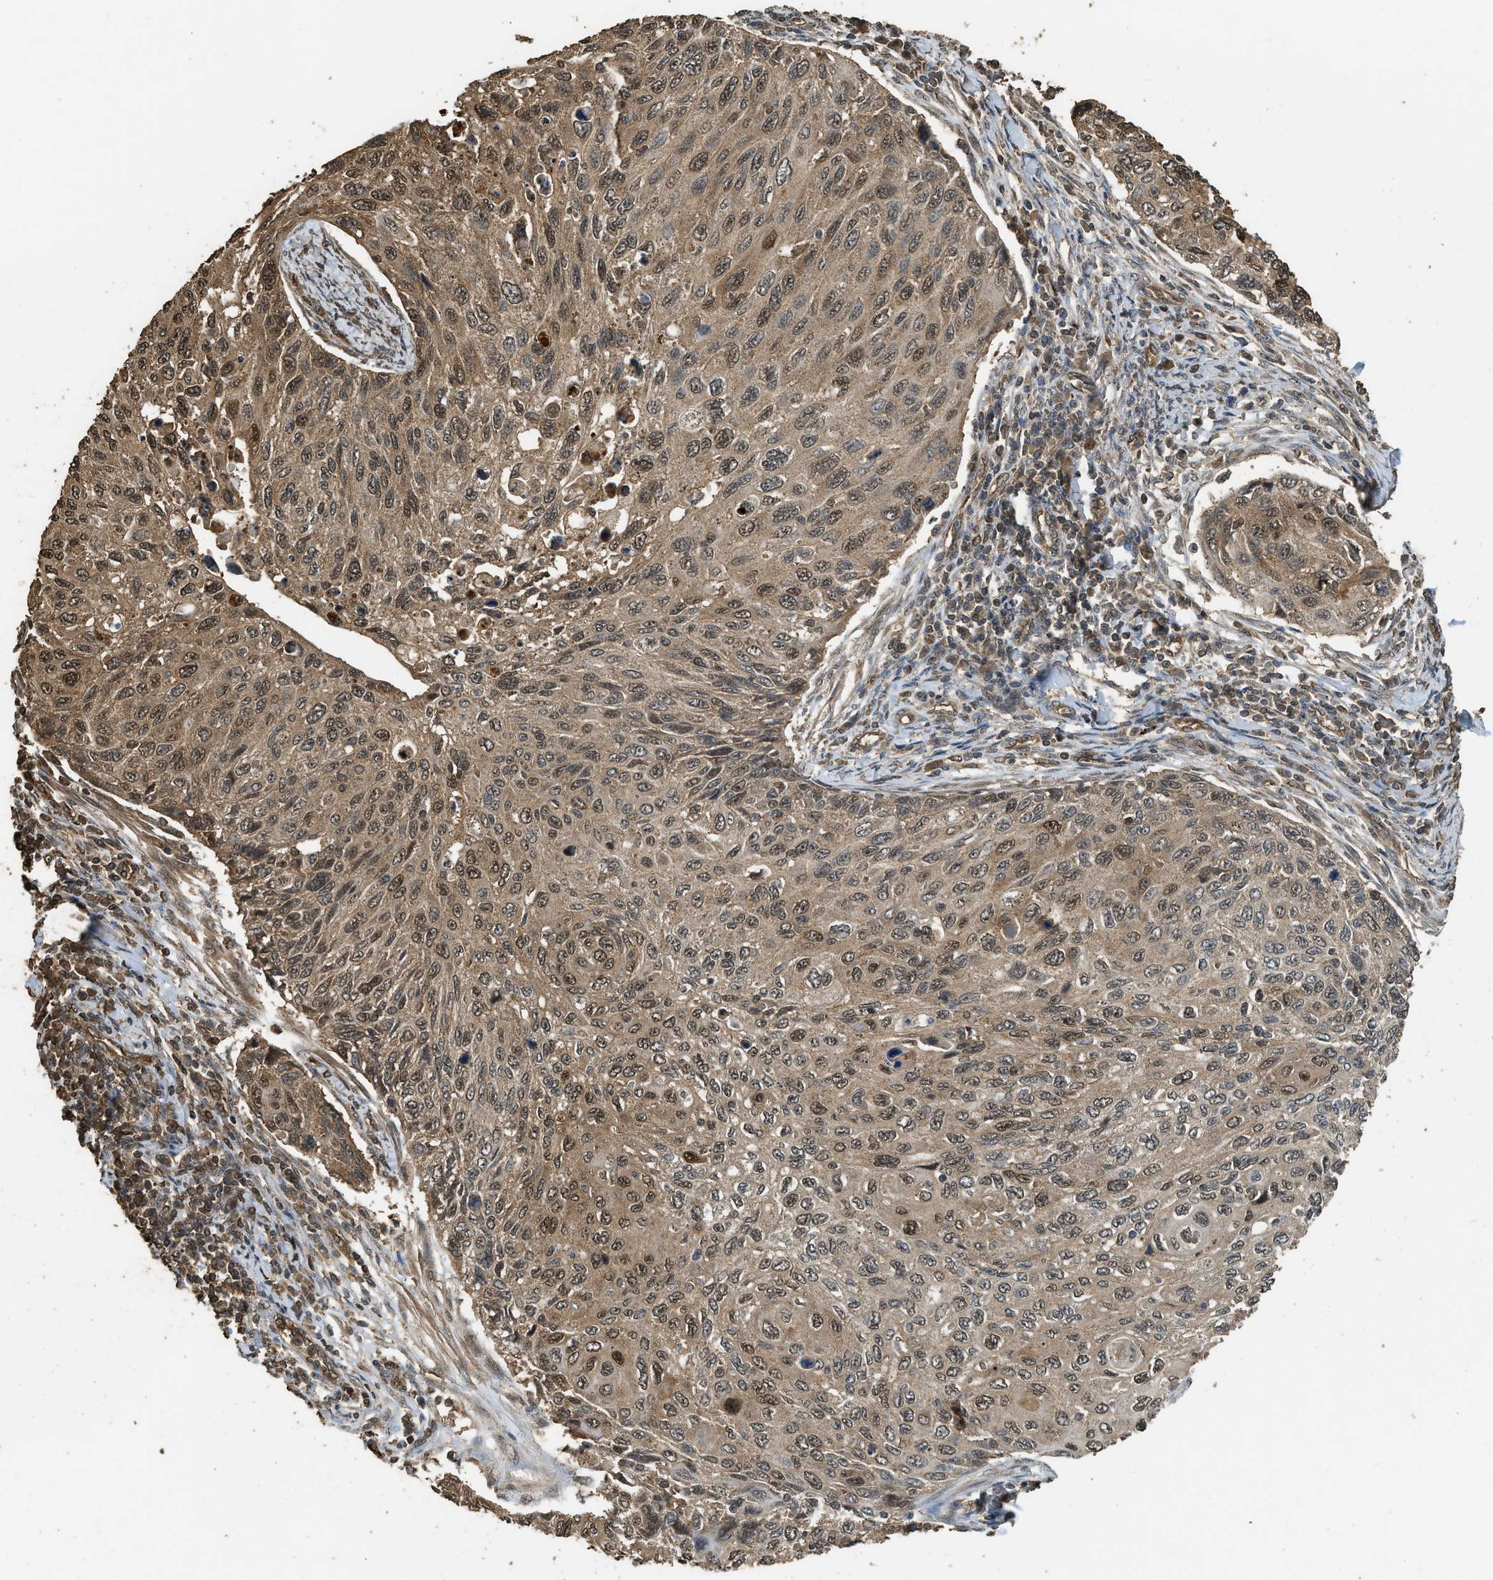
{"staining": {"intensity": "moderate", "quantity": ">75%", "location": "cytoplasmic/membranous,nuclear"}, "tissue": "cervical cancer", "cell_type": "Tumor cells", "image_type": "cancer", "snomed": [{"axis": "morphology", "description": "Squamous cell carcinoma, NOS"}, {"axis": "topography", "description": "Cervix"}], "caption": "Immunohistochemical staining of cervical cancer (squamous cell carcinoma) displays medium levels of moderate cytoplasmic/membranous and nuclear positivity in approximately >75% of tumor cells.", "gene": "MYBL2", "patient": {"sex": "female", "age": 70}}